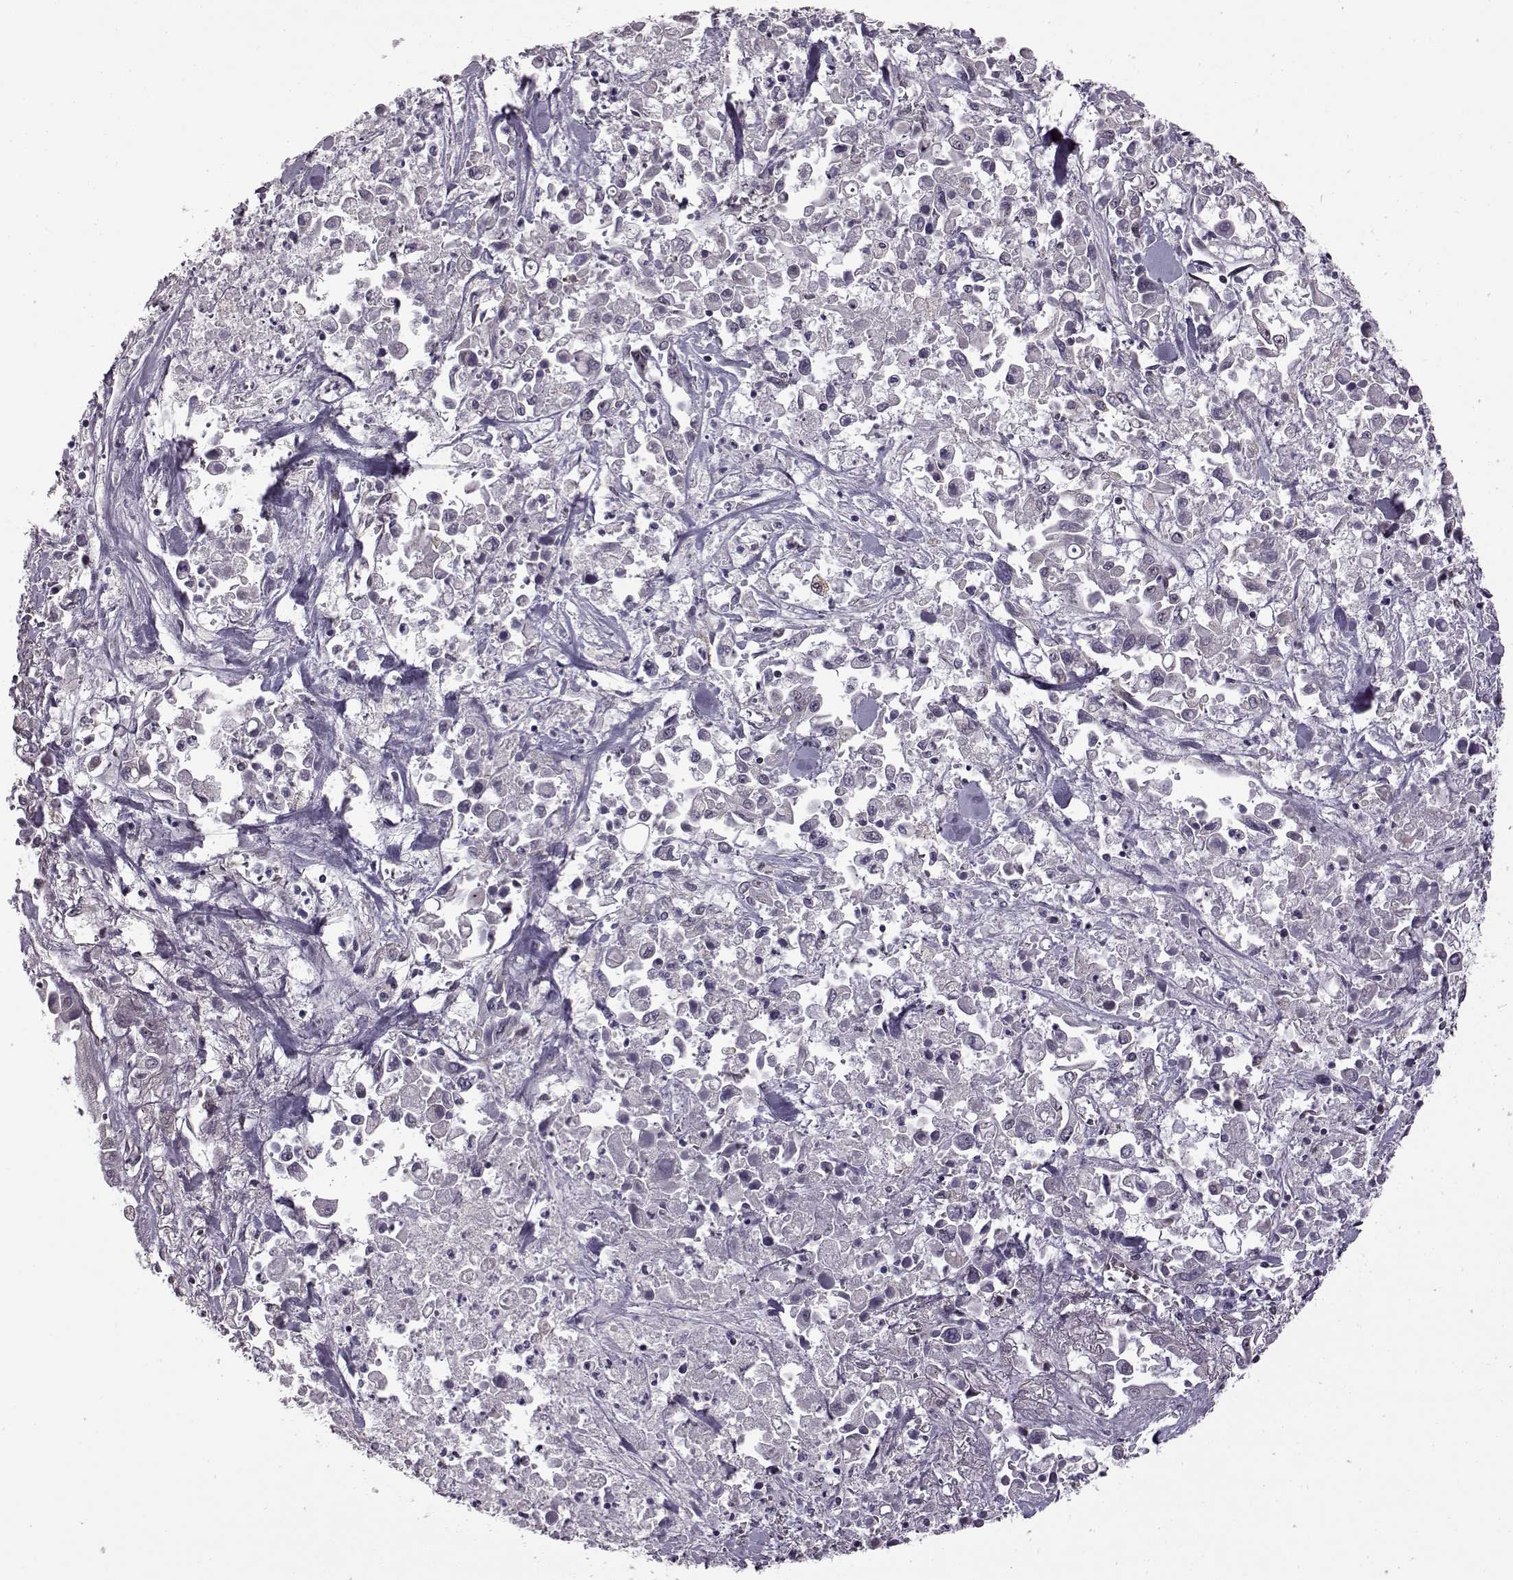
{"staining": {"intensity": "negative", "quantity": "none", "location": "none"}, "tissue": "pancreatic cancer", "cell_type": "Tumor cells", "image_type": "cancer", "snomed": [{"axis": "morphology", "description": "Adenocarcinoma, NOS"}, {"axis": "topography", "description": "Pancreas"}], "caption": "High power microscopy image of an IHC histopathology image of pancreatic adenocarcinoma, revealing no significant expression in tumor cells.", "gene": "B3GNT6", "patient": {"sex": "female", "age": 83}}